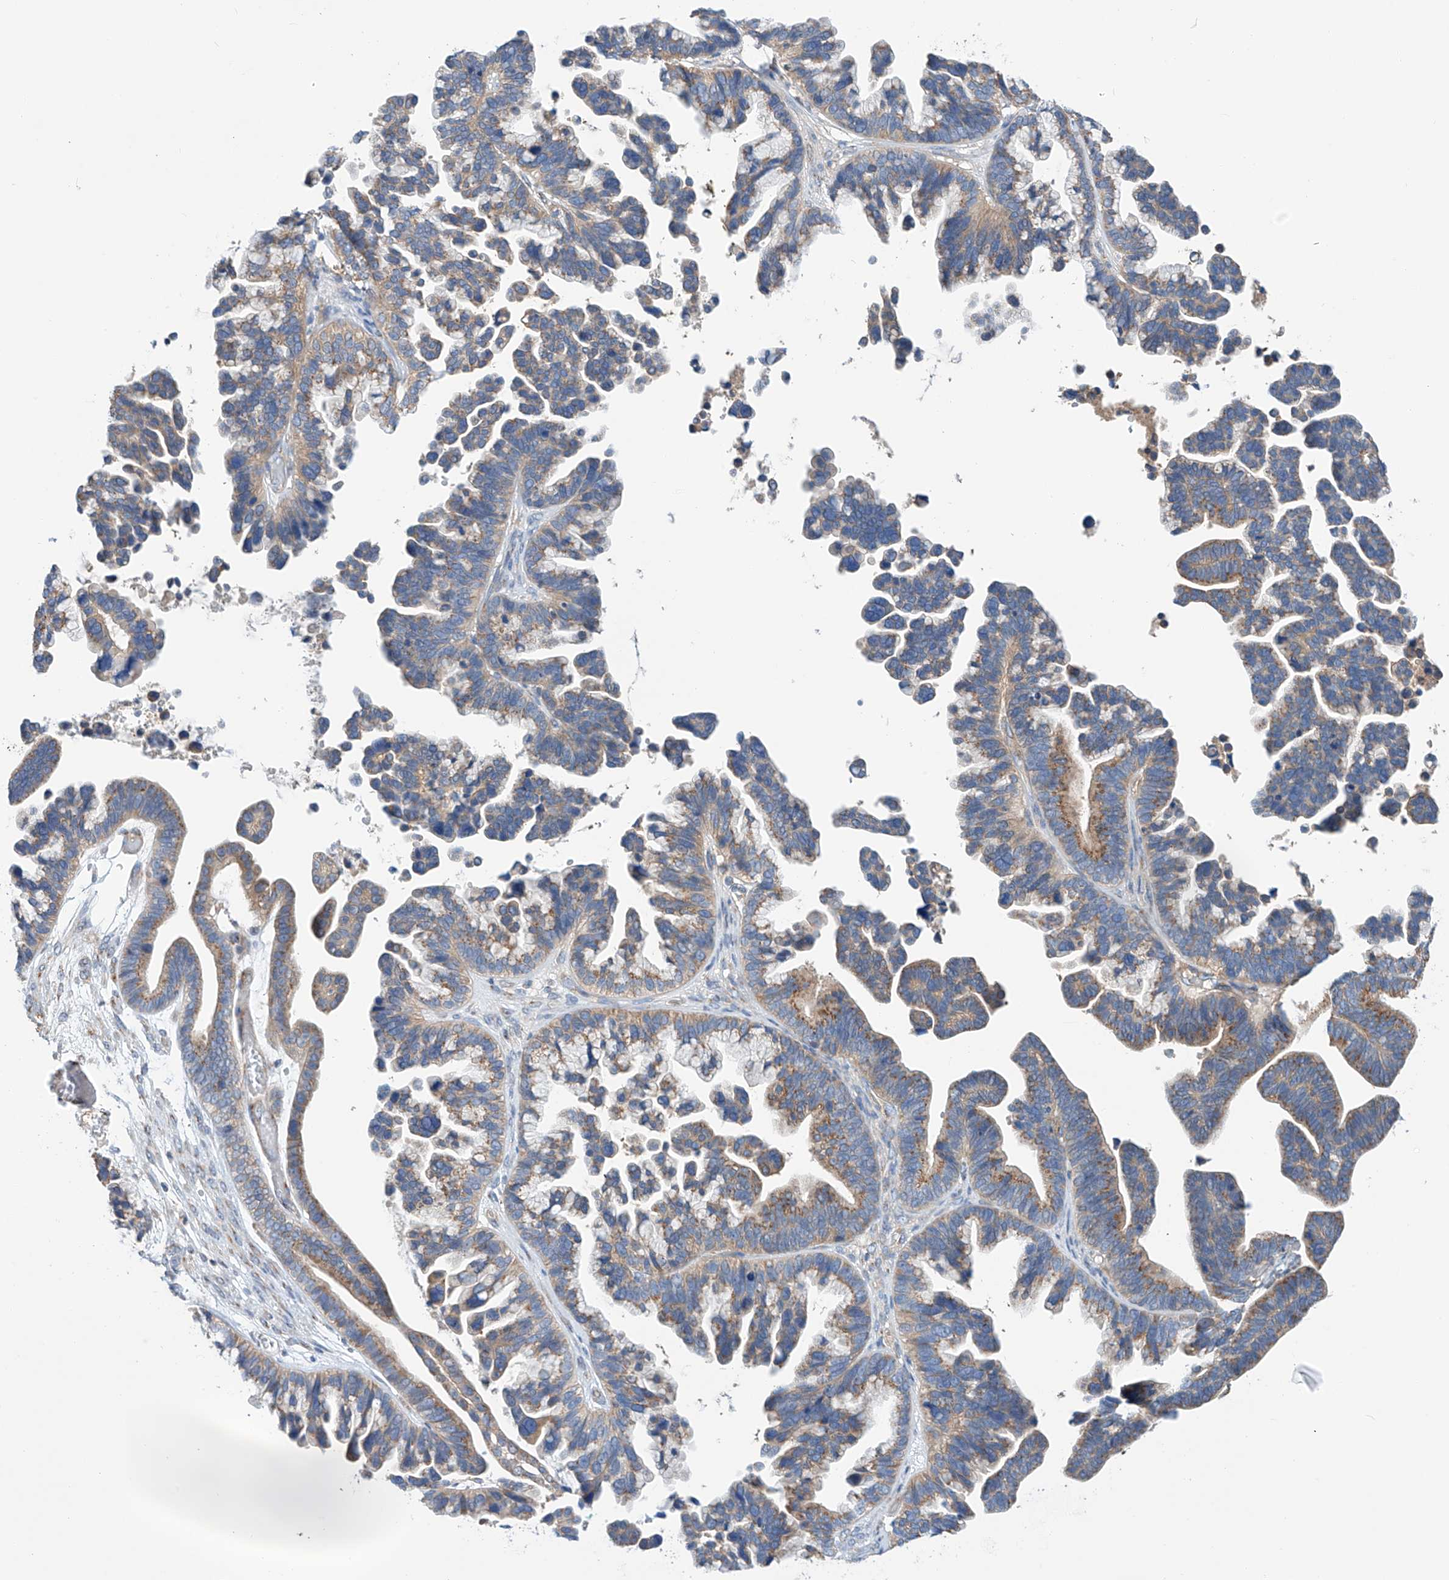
{"staining": {"intensity": "moderate", "quantity": "25%-75%", "location": "cytoplasmic/membranous"}, "tissue": "ovarian cancer", "cell_type": "Tumor cells", "image_type": "cancer", "snomed": [{"axis": "morphology", "description": "Cystadenocarcinoma, serous, NOS"}, {"axis": "topography", "description": "Ovary"}], "caption": "Immunohistochemical staining of ovarian cancer demonstrates moderate cytoplasmic/membranous protein positivity in about 25%-75% of tumor cells.", "gene": "SLC22A7", "patient": {"sex": "female", "age": 56}}